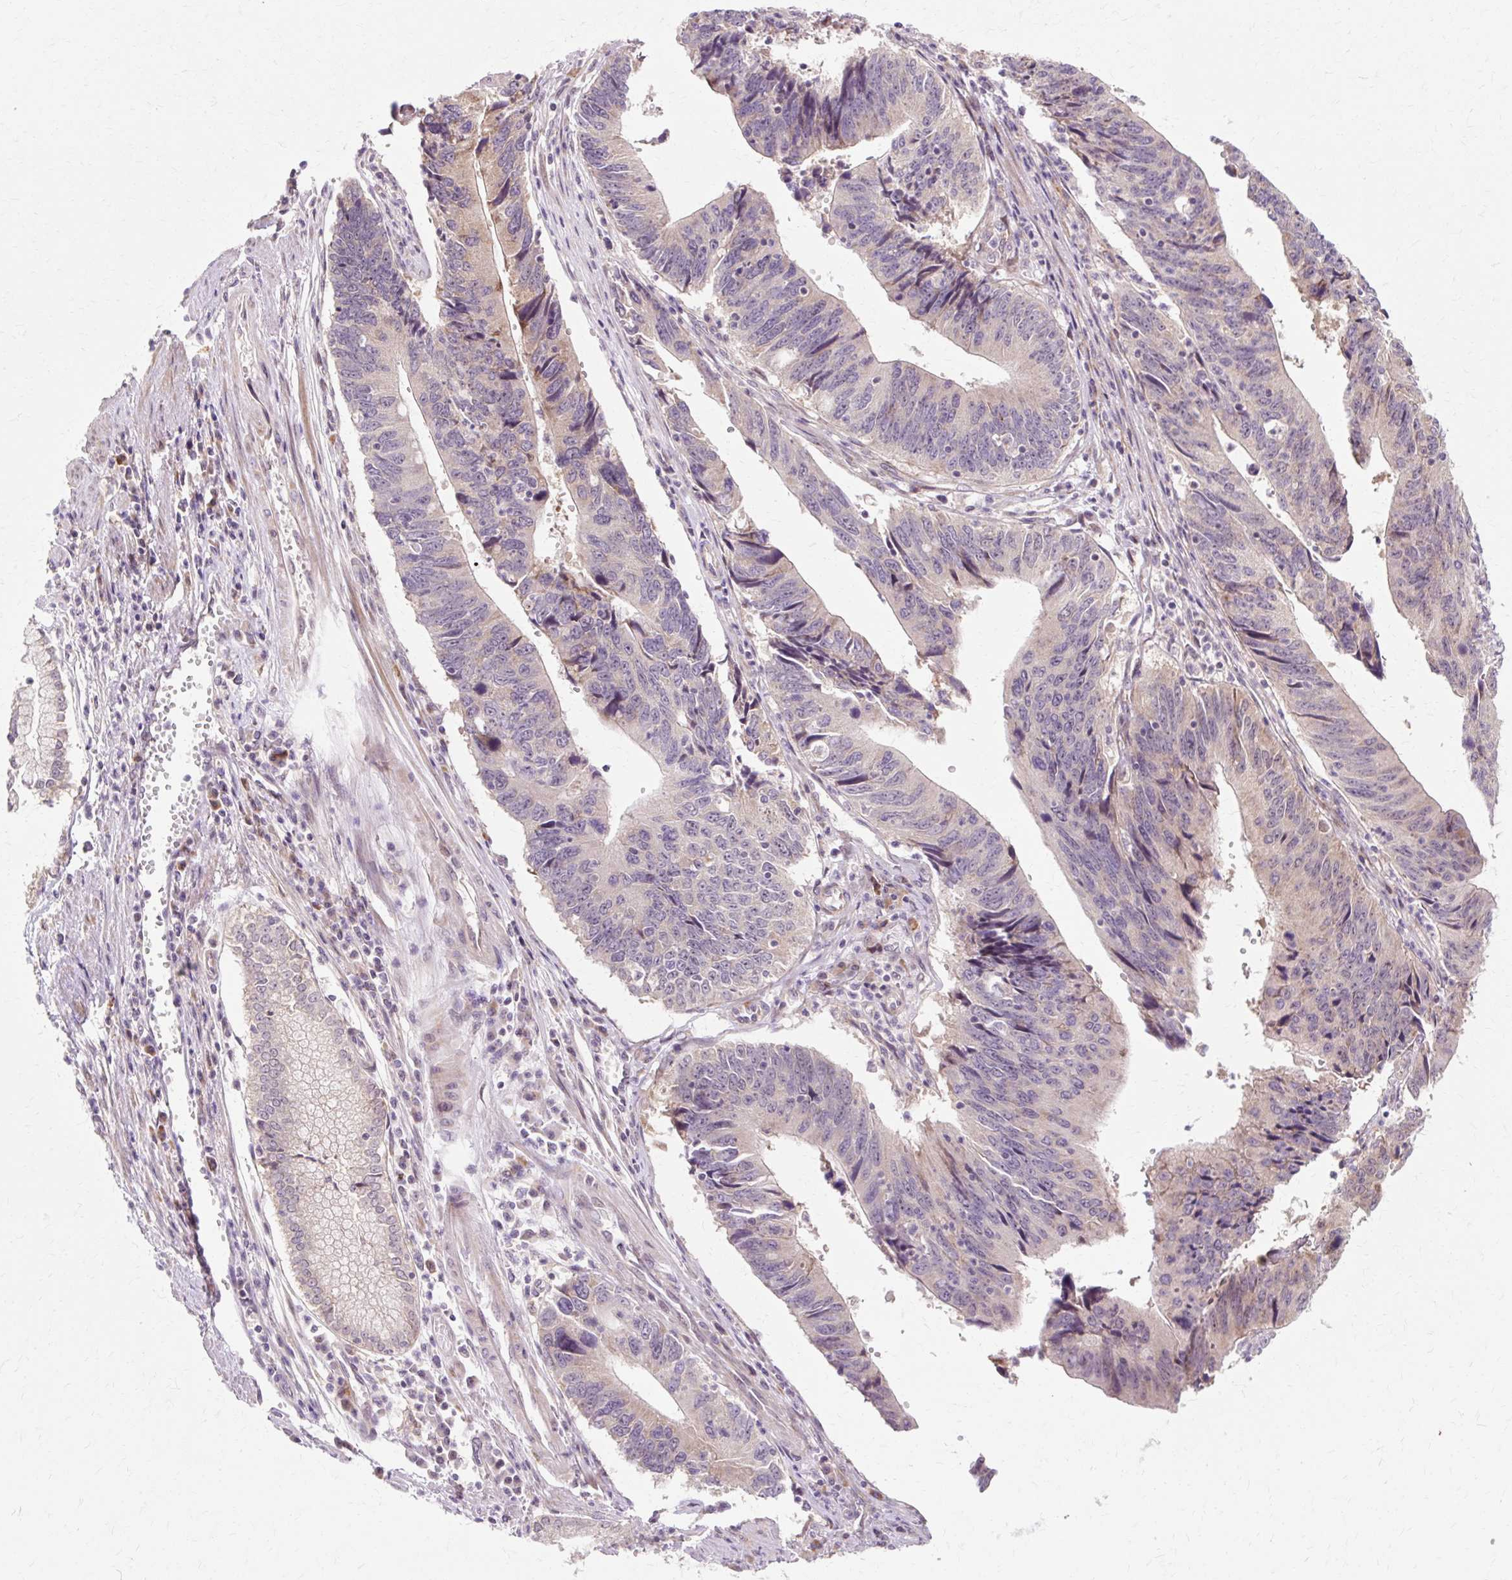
{"staining": {"intensity": "weak", "quantity": "<25%", "location": "cytoplasmic/membranous"}, "tissue": "stomach cancer", "cell_type": "Tumor cells", "image_type": "cancer", "snomed": [{"axis": "morphology", "description": "Adenocarcinoma, NOS"}, {"axis": "topography", "description": "Stomach"}], "caption": "The photomicrograph exhibits no significant positivity in tumor cells of stomach adenocarcinoma.", "gene": "GEMIN2", "patient": {"sex": "male", "age": 59}}